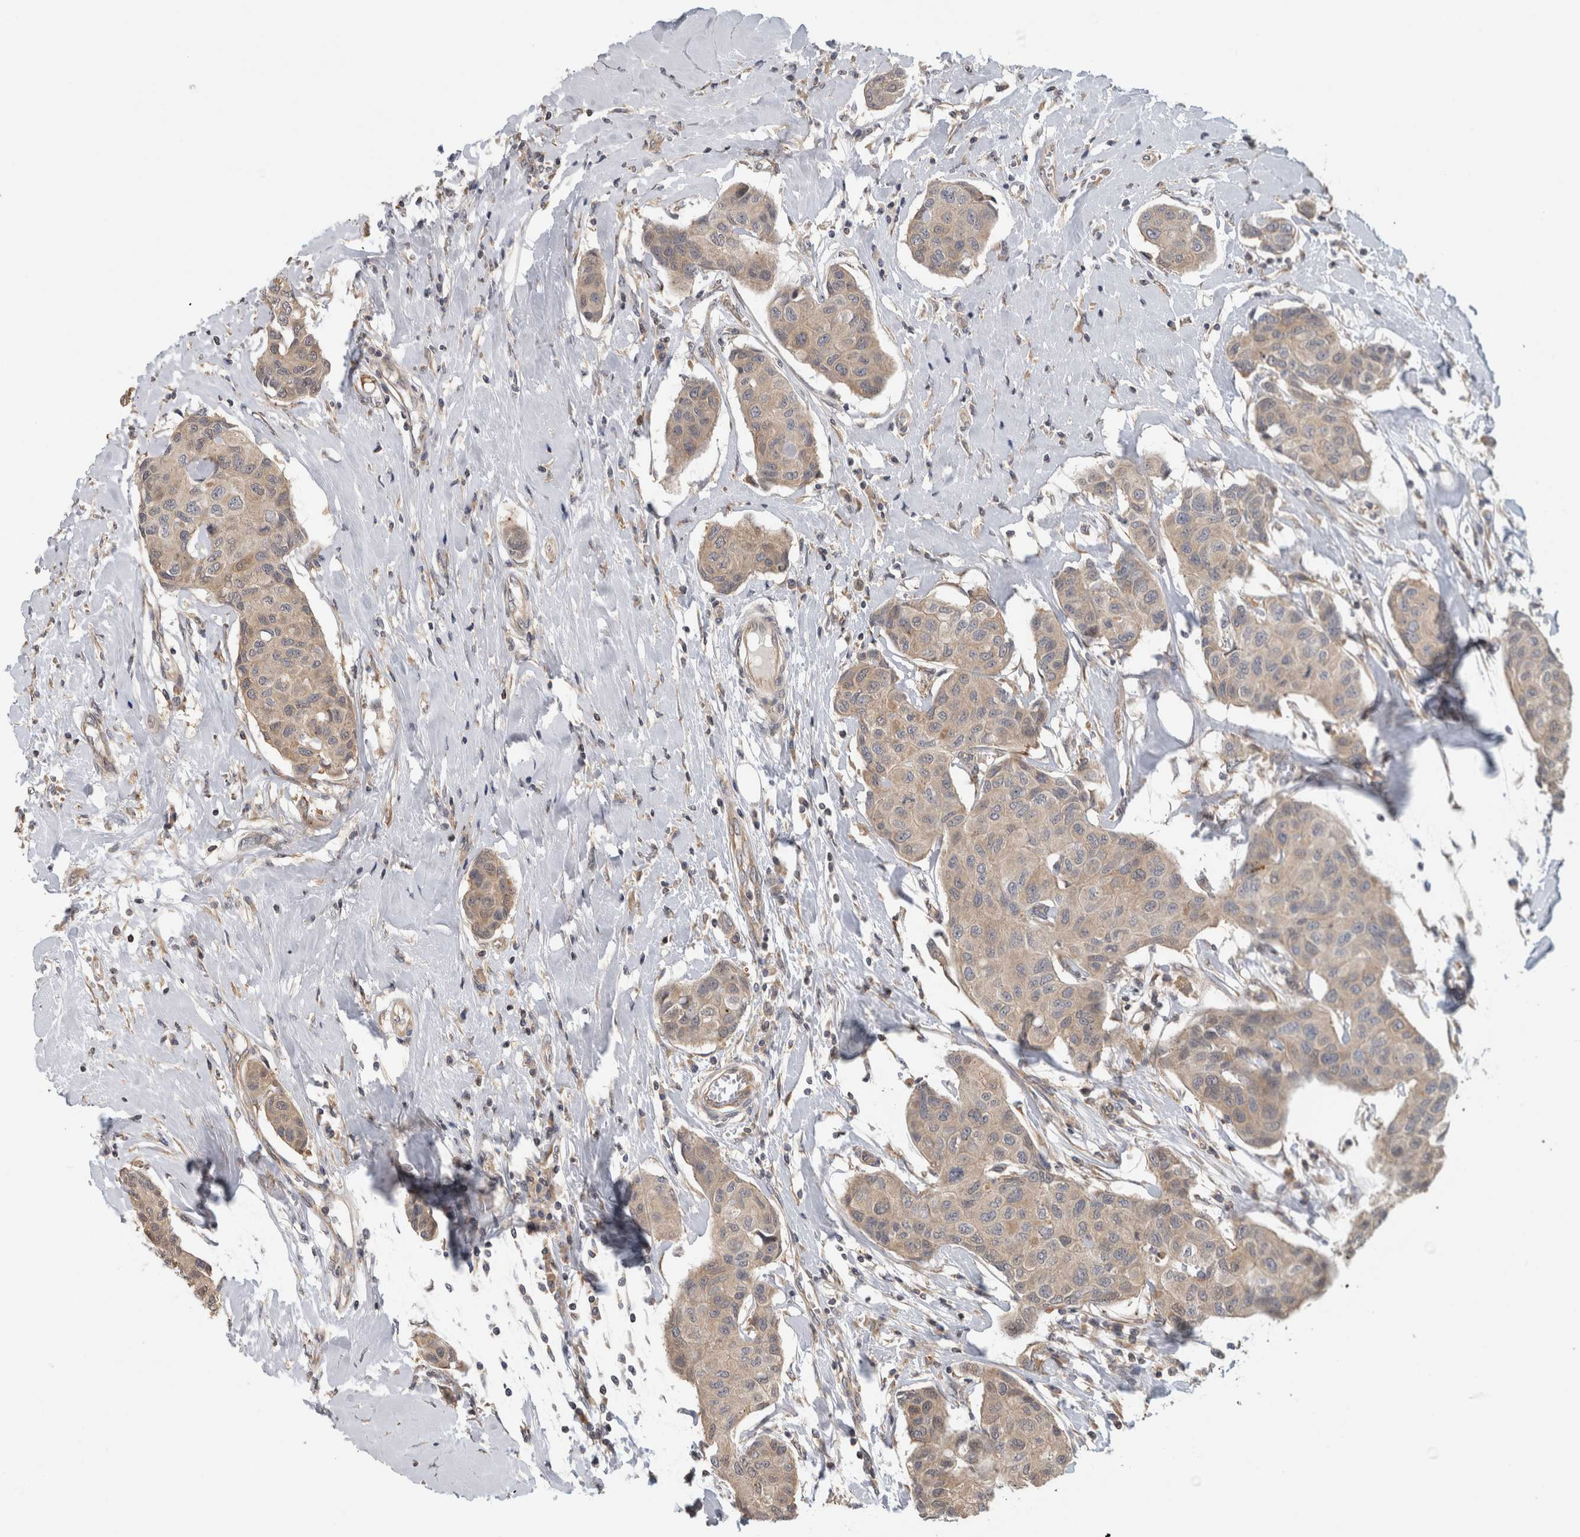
{"staining": {"intensity": "weak", "quantity": ">75%", "location": "cytoplasmic/membranous"}, "tissue": "breast cancer", "cell_type": "Tumor cells", "image_type": "cancer", "snomed": [{"axis": "morphology", "description": "Duct carcinoma"}, {"axis": "topography", "description": "Breast"}], "caption": "Immunohistochemistry (IHC) staining of breast cancer, which shows low levels of weak cytoplasmic/membranous staining in approximately >75% of tumor cells indicating weak cytoplasmic/membranous protein staining. The staining was performed using DAB (brown) for protein detection and nuclei were counterstained in hematoxylin (blue).", "gene": "PARP6", "patient": {"sex": "female", "age": 80}}